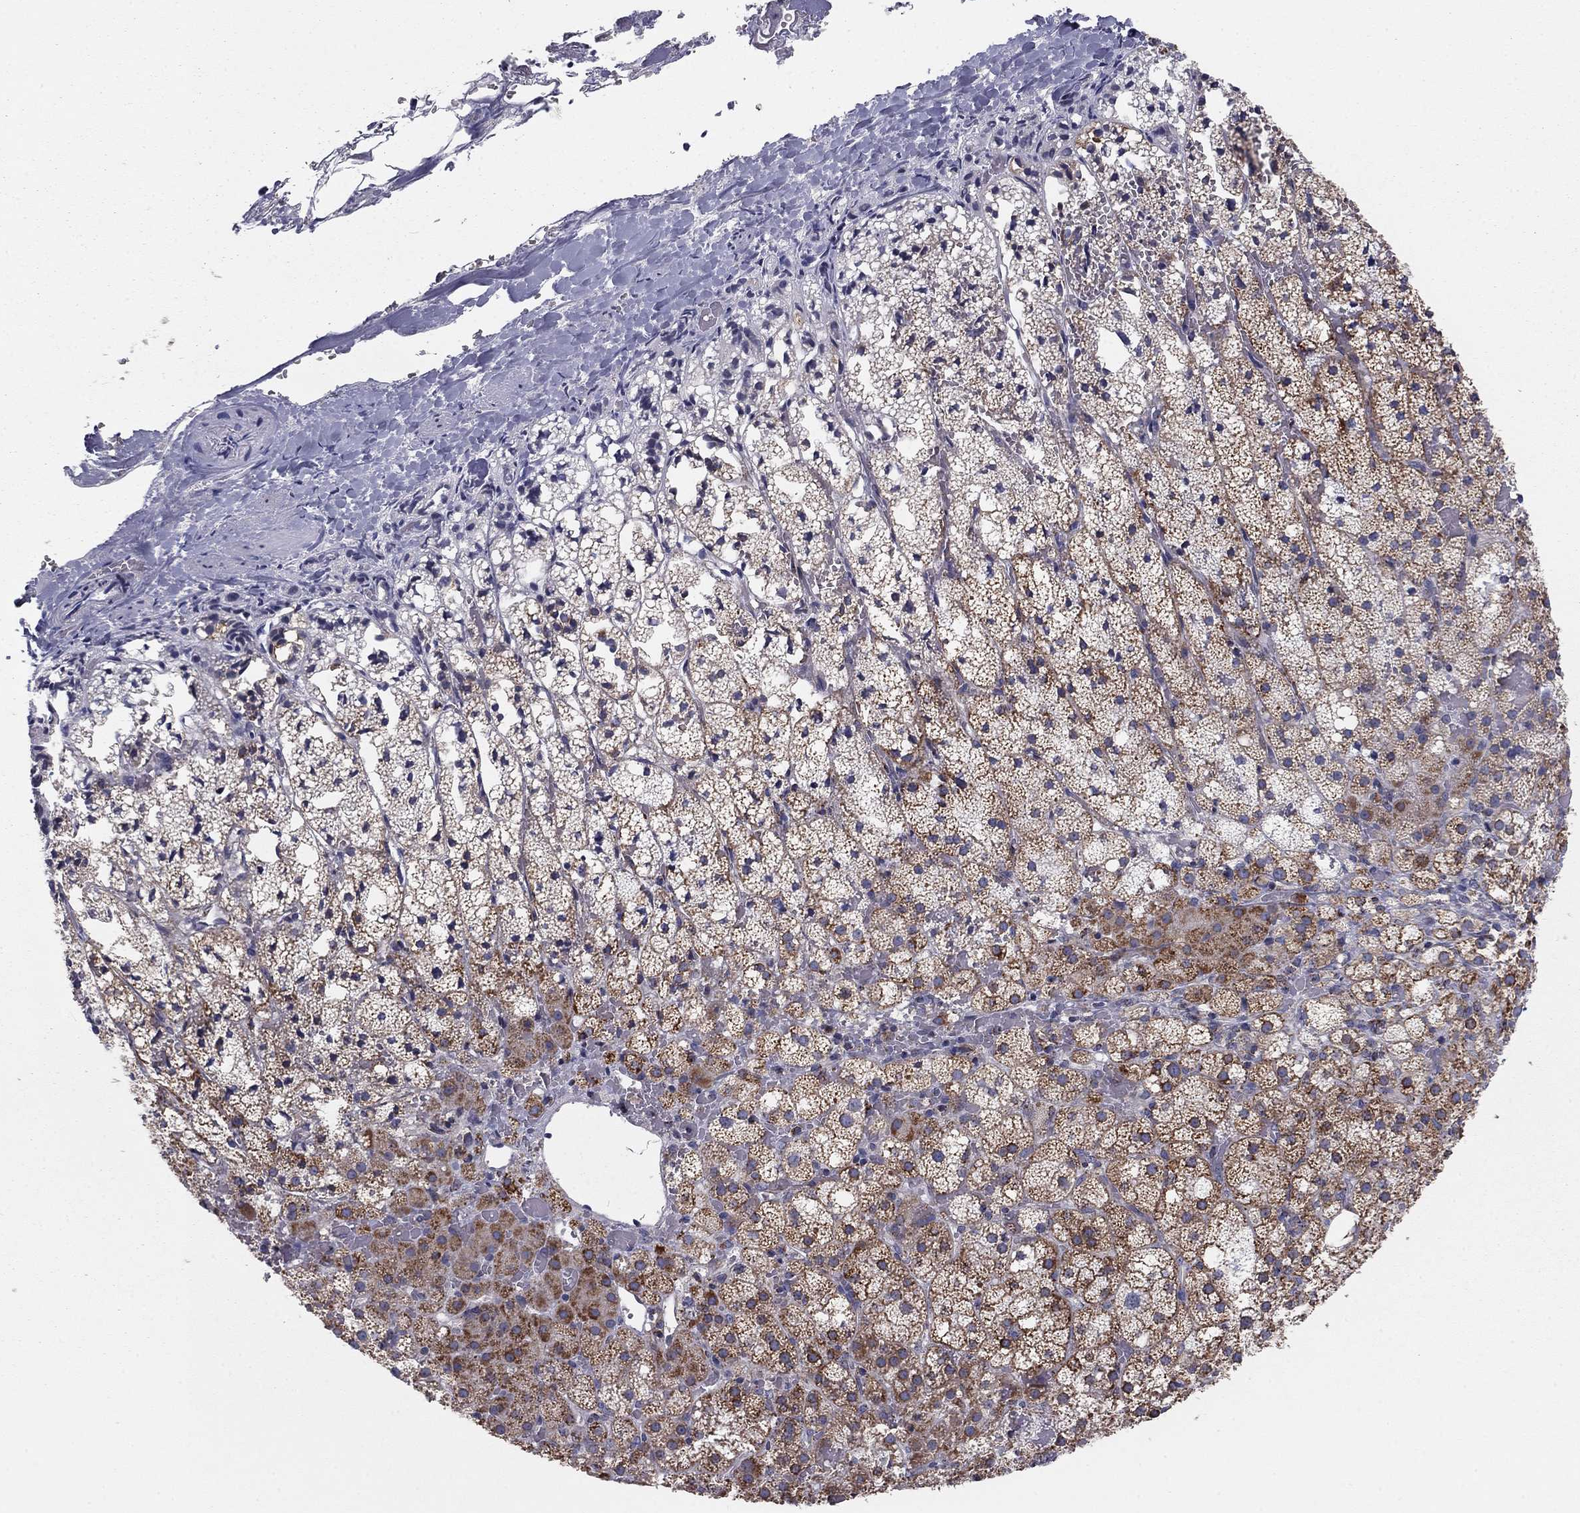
{"staining": {"intensity": "moderate", "quantity": ">75%", "location": "cytoplasmic/membranous"}, "tissue": "adrenal gland", "cell_type": "Glandular cells", "image_type": "normal", "snomed": [{"axis": "morphology", "description": "Normal tissue, NOS"}, {"axis": "topography", "description": "Adrenal gland"}], "caption": "Brown immunohistochemical staining in normal adrenal gland exhibits moderate cytoplasmic/membranous positivity in about >75% of glandular cells. (DAB IHC, brown staining for protein, blue staining for nuclei).", "gene": "NDUFV1", "patient": {"sex": "male", "age": 53}}